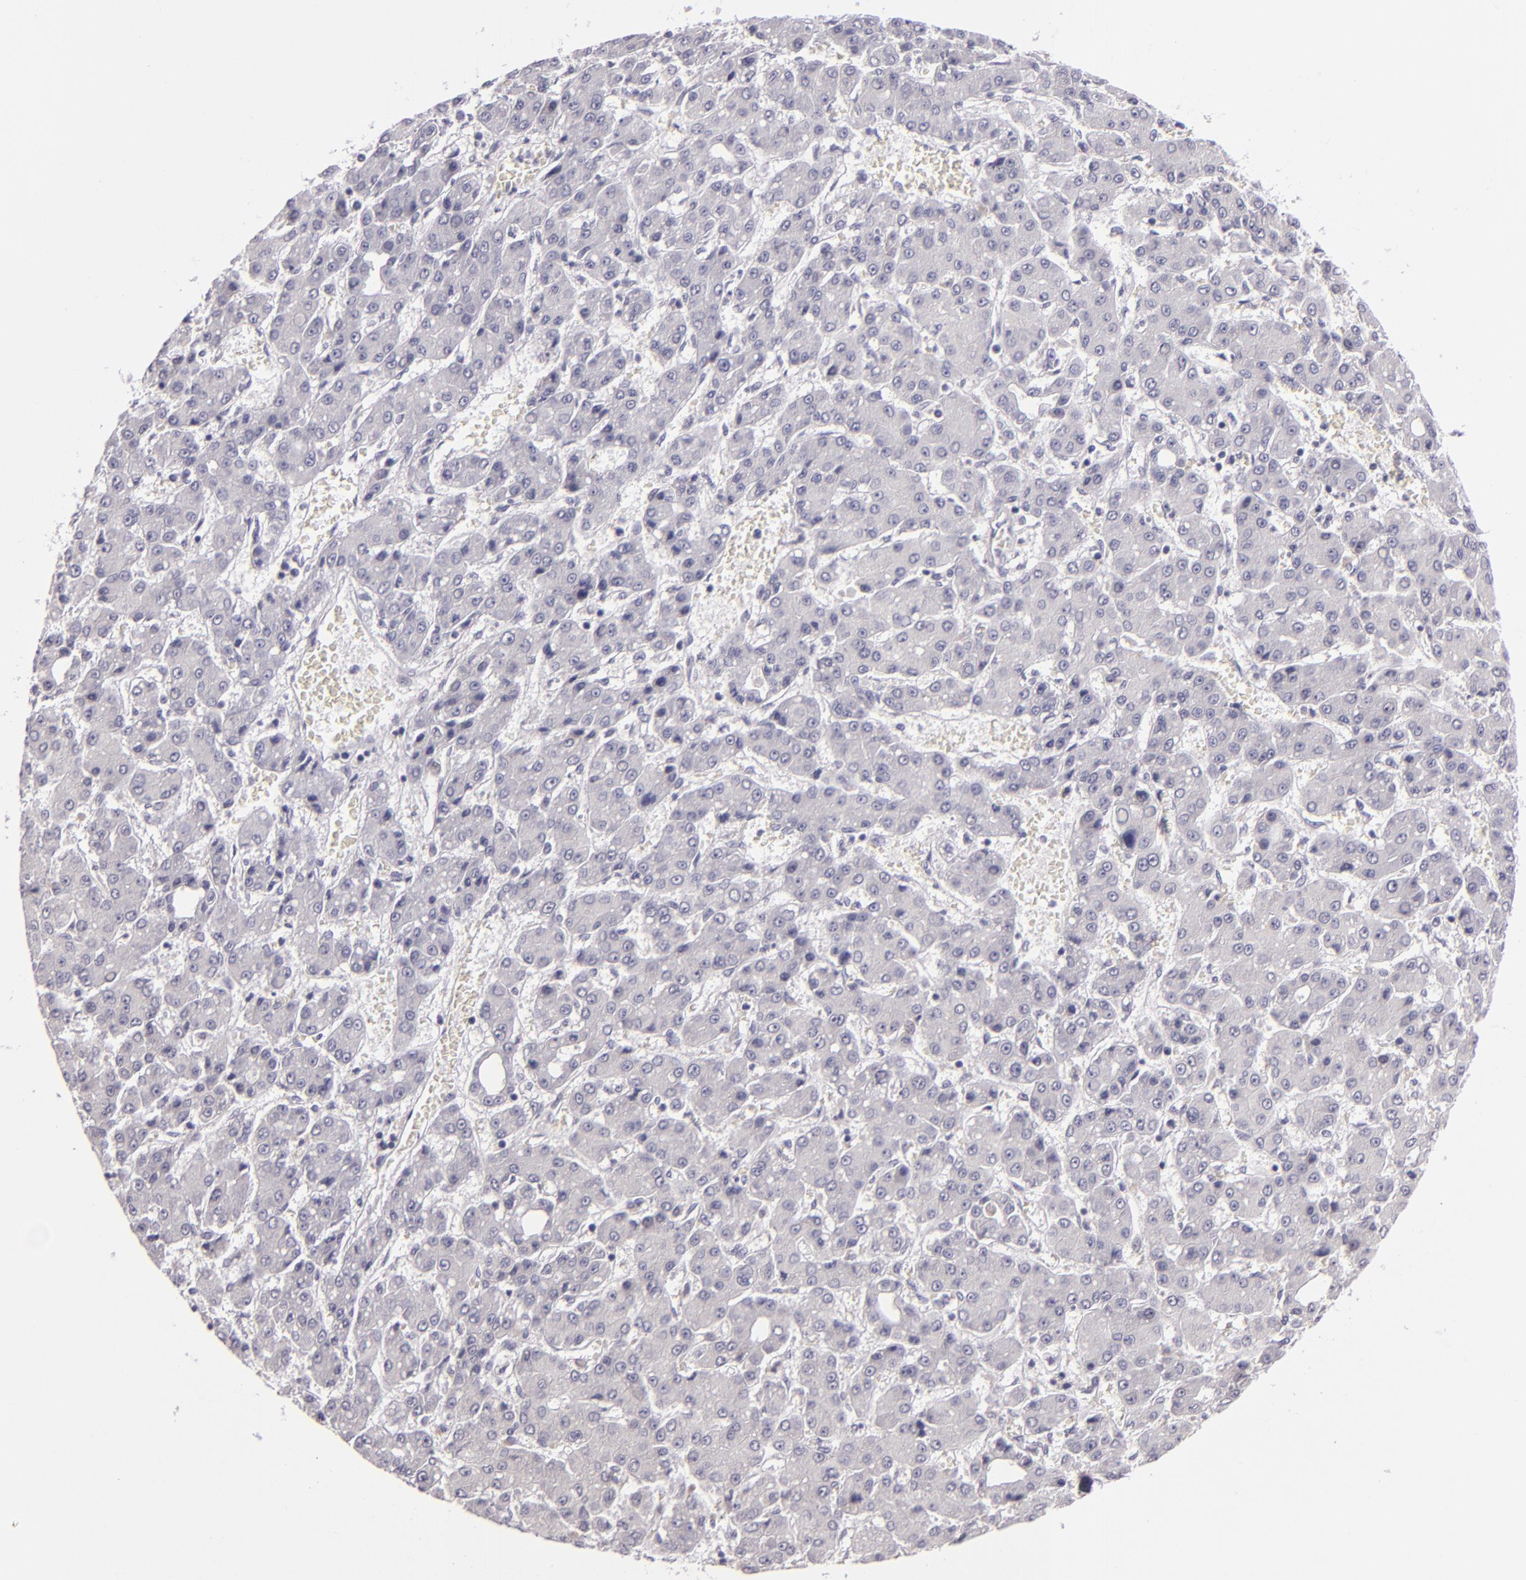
{"staining": {"intensity": "negative", "quantity": "none", "location": "none"}, "tissue": "liver cancer", "cell_type": "Tumor cells", "image_type": "cancer", "snomed": [{"axis": "morphology", "description": "Carcinoma, Hepatocellular, NOS"}, {"axis": "topography", "description": "Liver"}], "caption": "Tumor cells show no significant staining in liver hepatocellular carcinoma.", "gene": "EGFL6", "patient": {"sex": "male", "age": 69}}